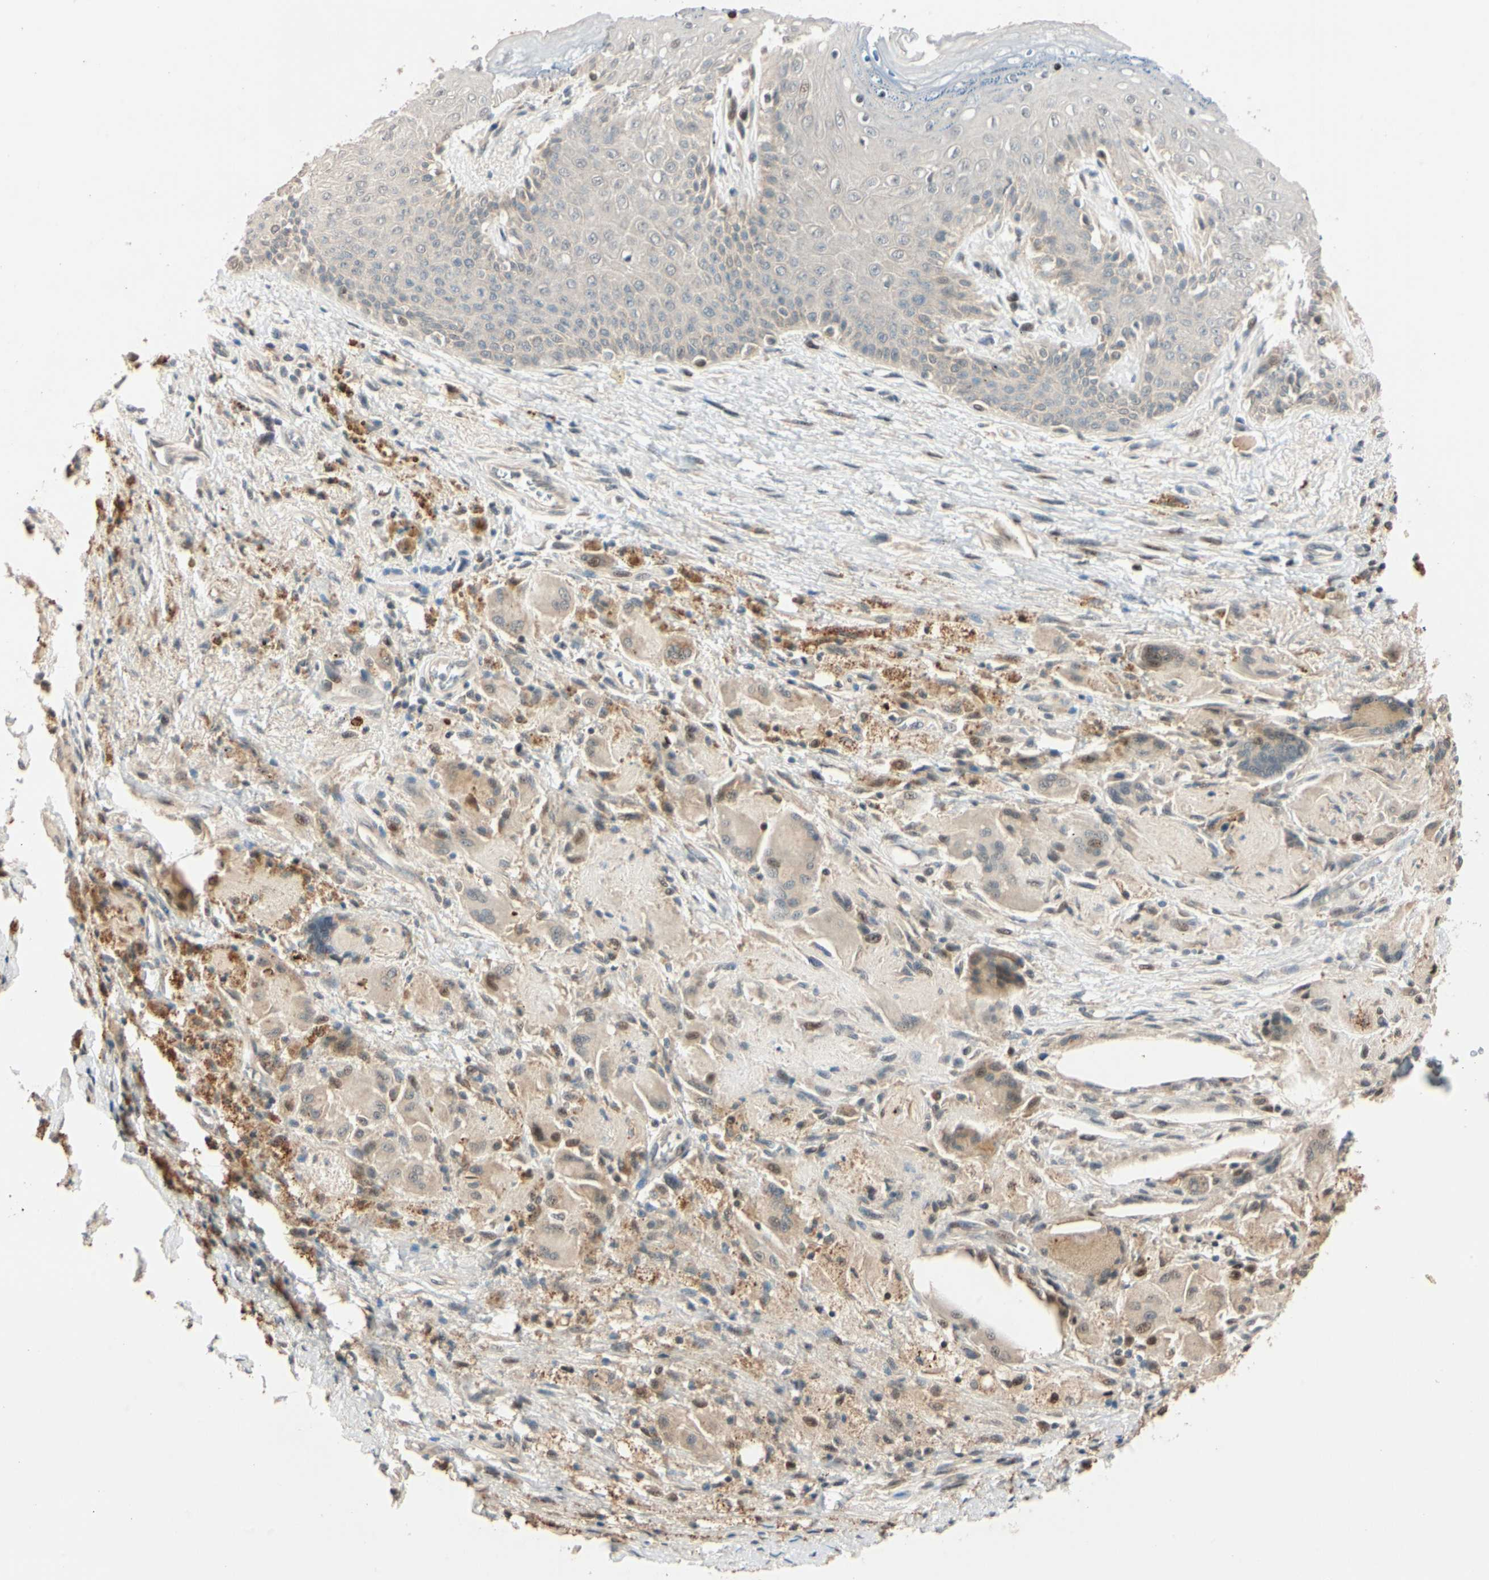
{"staining": {"intensity": "weak", "quantity": "<25%", "location": "cytoplasmic/membranous"}, "tissue": "skin", "cell_type": "Epidermal cells", "image_type": "normal", "snomed": [{"axis": "morphology", "description": "Normal tissue, NOS"}, {"axis": "topography", "description": "Anal"}], "caption": "This photomicrograph is of normal skin stained with immunohistochemistry to label a protein in brown with the nuclei are counter-stained blue. There is no expression in epidermal cells. Brightfield microscopy of immunohistochemistry stained with DAB (3,3'-diaminobenzidine) (brown) and hematoxylin (blue), captured at high magnification.", "gene": "ACSL5", "patient": {"sex": "female", "age": 46}}